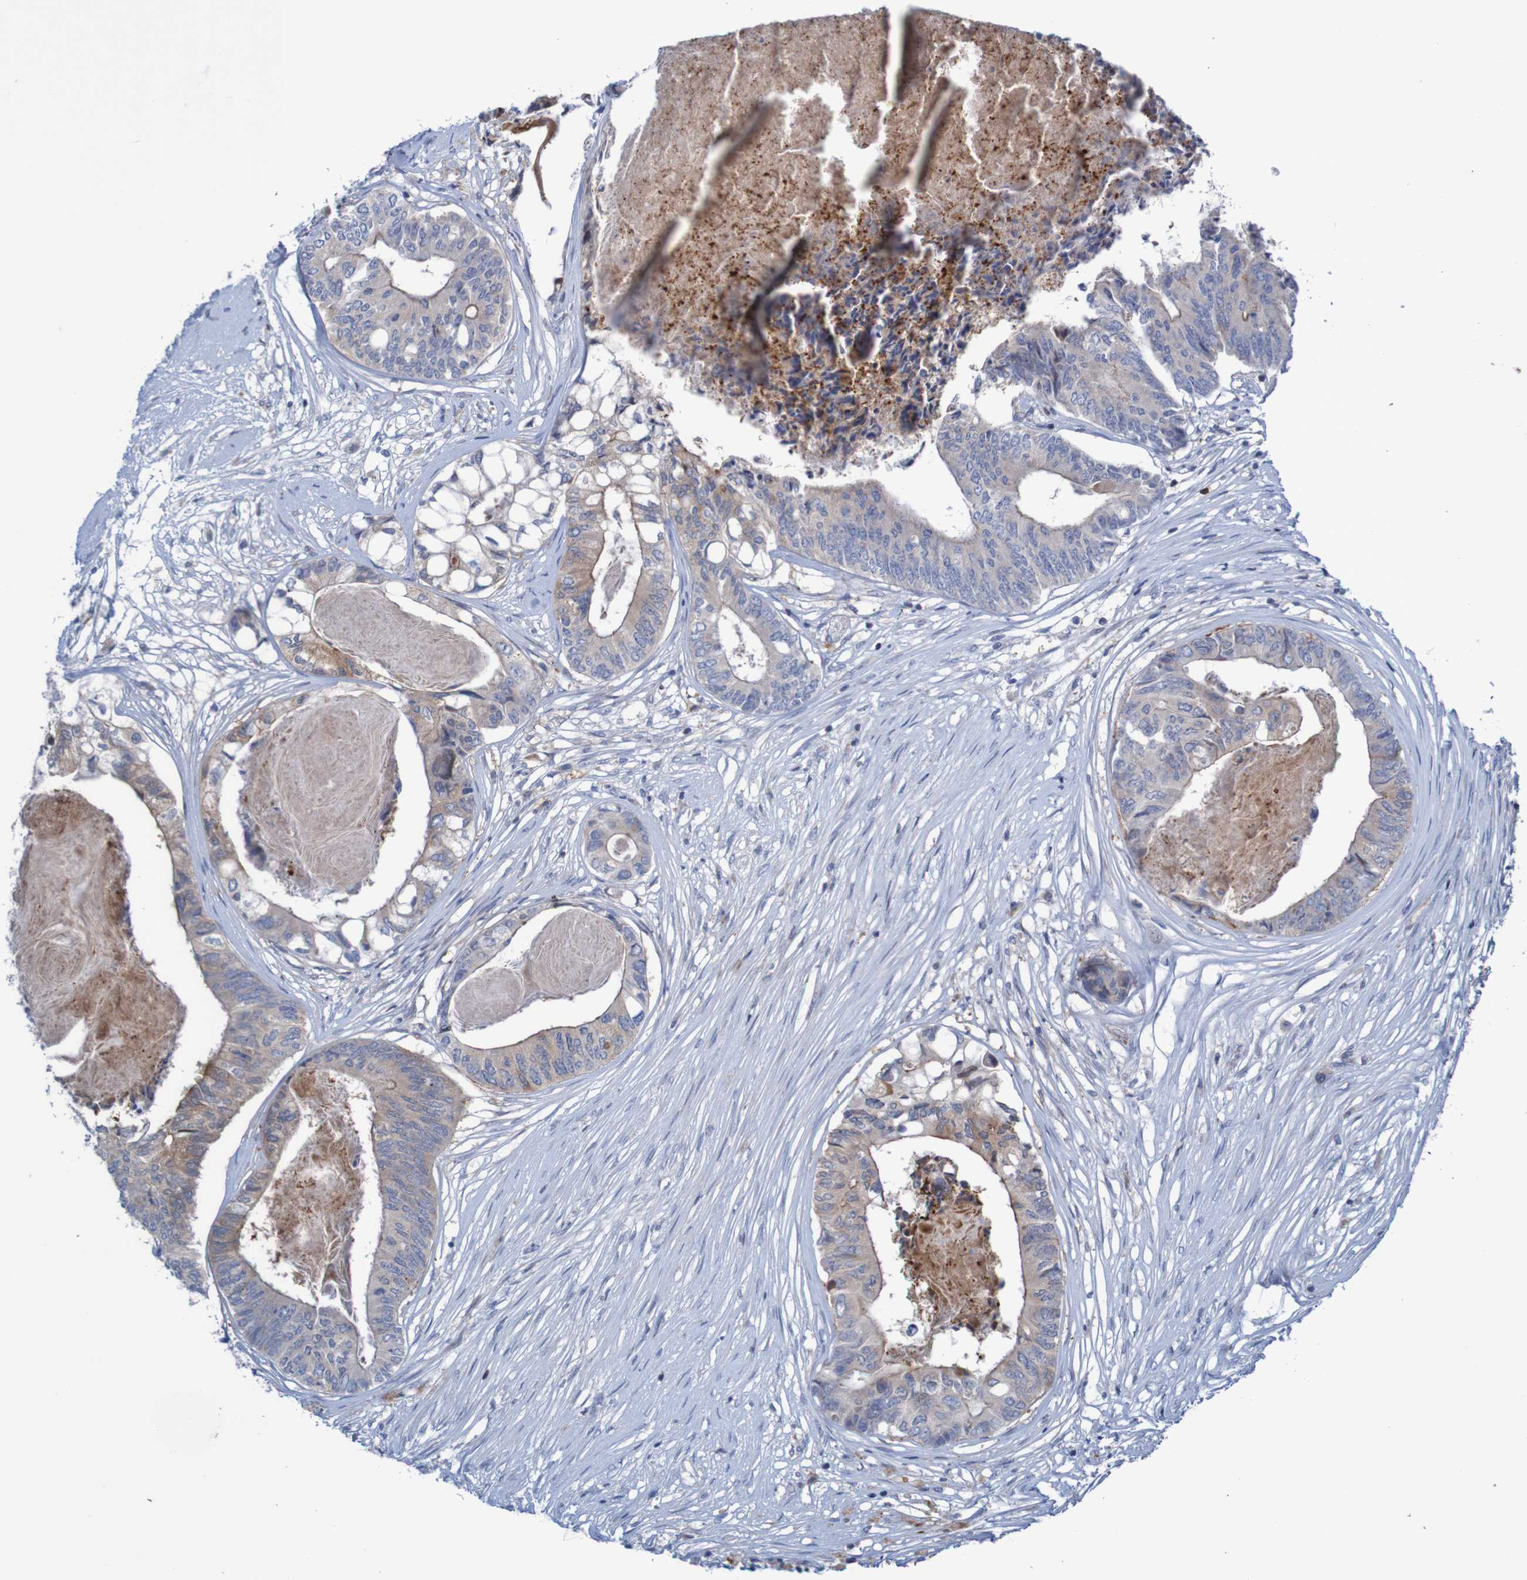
{"staining": {"intensity": "weak", "quantity": ">75%", "location": "cytoplasmic/membranous"}, "tissue": "colorectal cancer", "cell_type": "Tumor cells", "image_type": "cancer", "snomed": [{"axis": "morphology", "description": "Adenocarcinoma, NOS"}, {"axis": "topography", "description": "Rectum"}], "caption": "A brown stain highlights weak cytoplasmic/membranous expression of a protein in human colorectal cancer tumor cells. Ihc stains the protein in brown and the nuclei are stained blue.", "gene": "ANGPT4", "patient": {"sex": "male", "age": 63}}